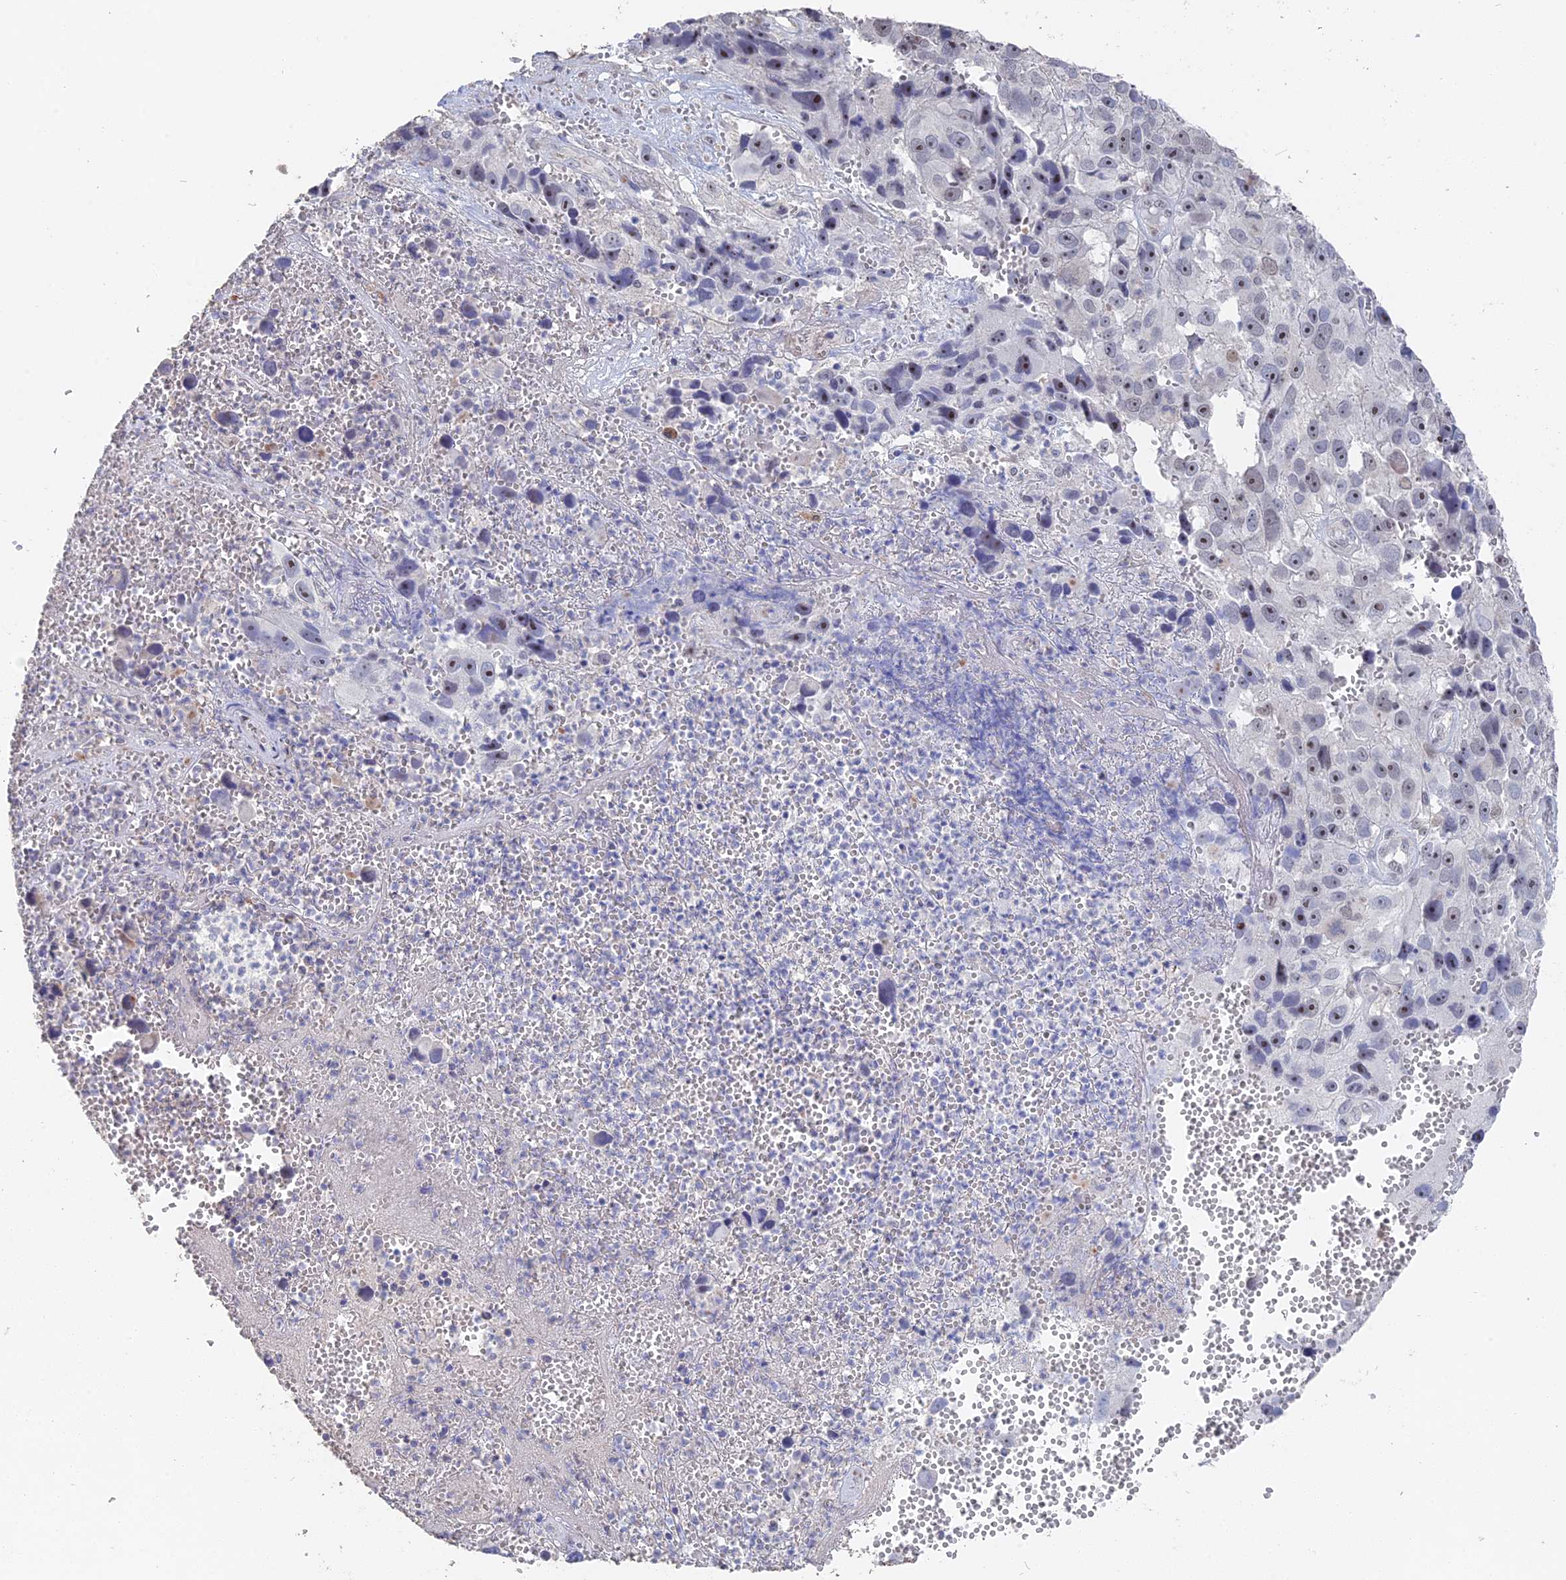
{"staining": {"intensity": "weak", "quantity": "25%-75%", "location": "nuclear"}, "tissue": "melanoma", "cell_type": "Tumor cells", "image_type": "cancer", "snomed": [{"axis": "morphology", "description": "Malignant melanoma, NOS"}, {"axis": "topography", "description": "Skin"}], "caption": "A brown stain labels weak nuclear positivity of a protein in human malignant melanoma tumor cells. (Stains: DAB (3,3'-diaminobenzidine) in brown, nuclei in blue, Microscopy: brightfield microscopy at high magnification).", "gene": "SEMG2", "patient": {"sex": "male", "age": 84}}